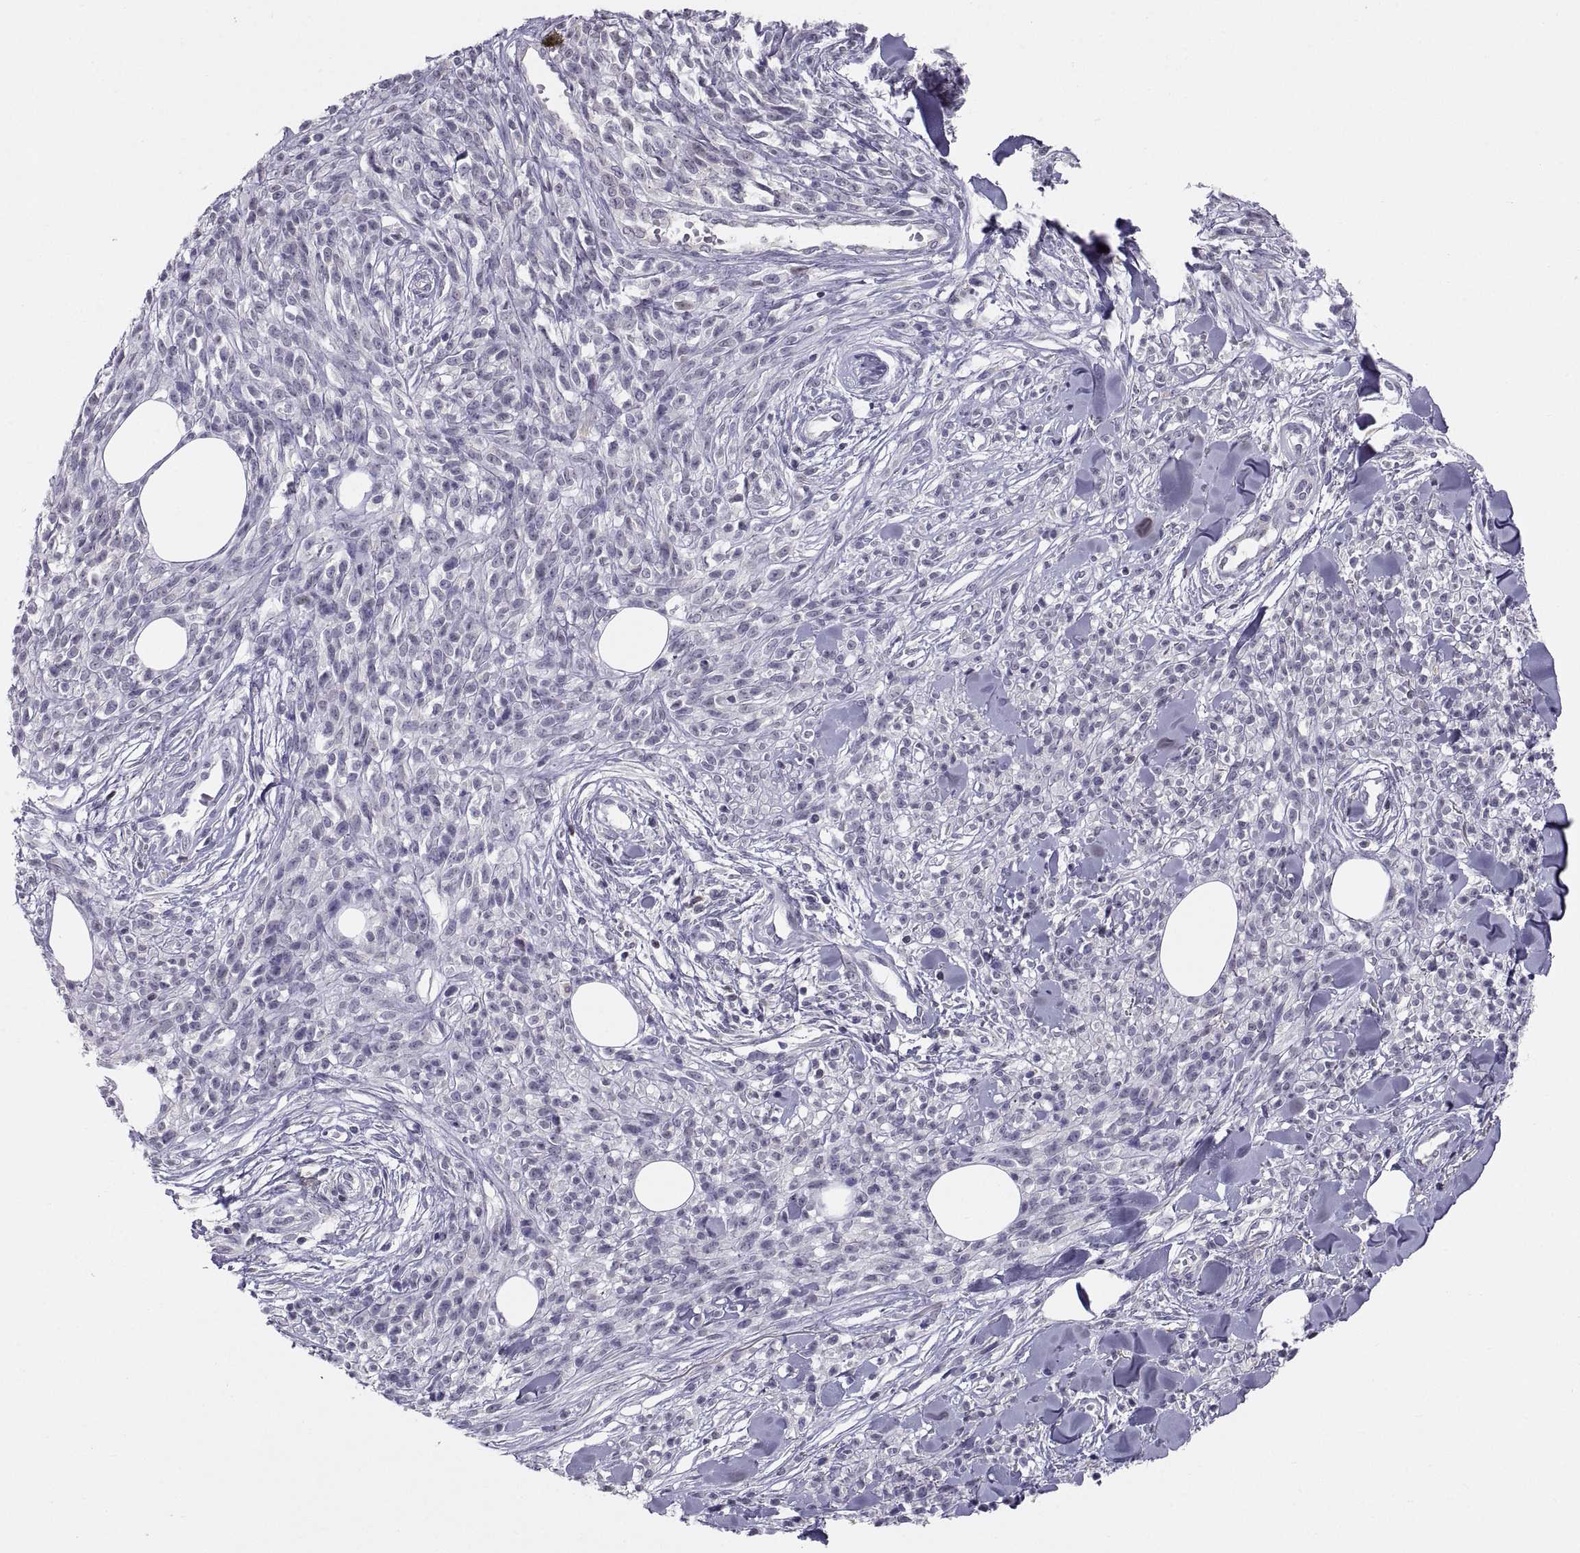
{"staining": {"intensity": "negative", "quantity": "none", "location": "none"}, "tissue": "melanoma", "cell_type": "Tumor cells", "image_type": "cancer", "snomed": [{"axis": "morphology", "description": "Malignant melanoma, NOS"}, {"axis": "topography", "description": "Skin"}, {"axis": "topography", "description": "Skin of trunk"}], "caption": "Photomicrograph shows no significant protein staining in tumor cells of melanoma.", "gene": "ERO1A", "patient": {"sex": "male", "age": 74}}